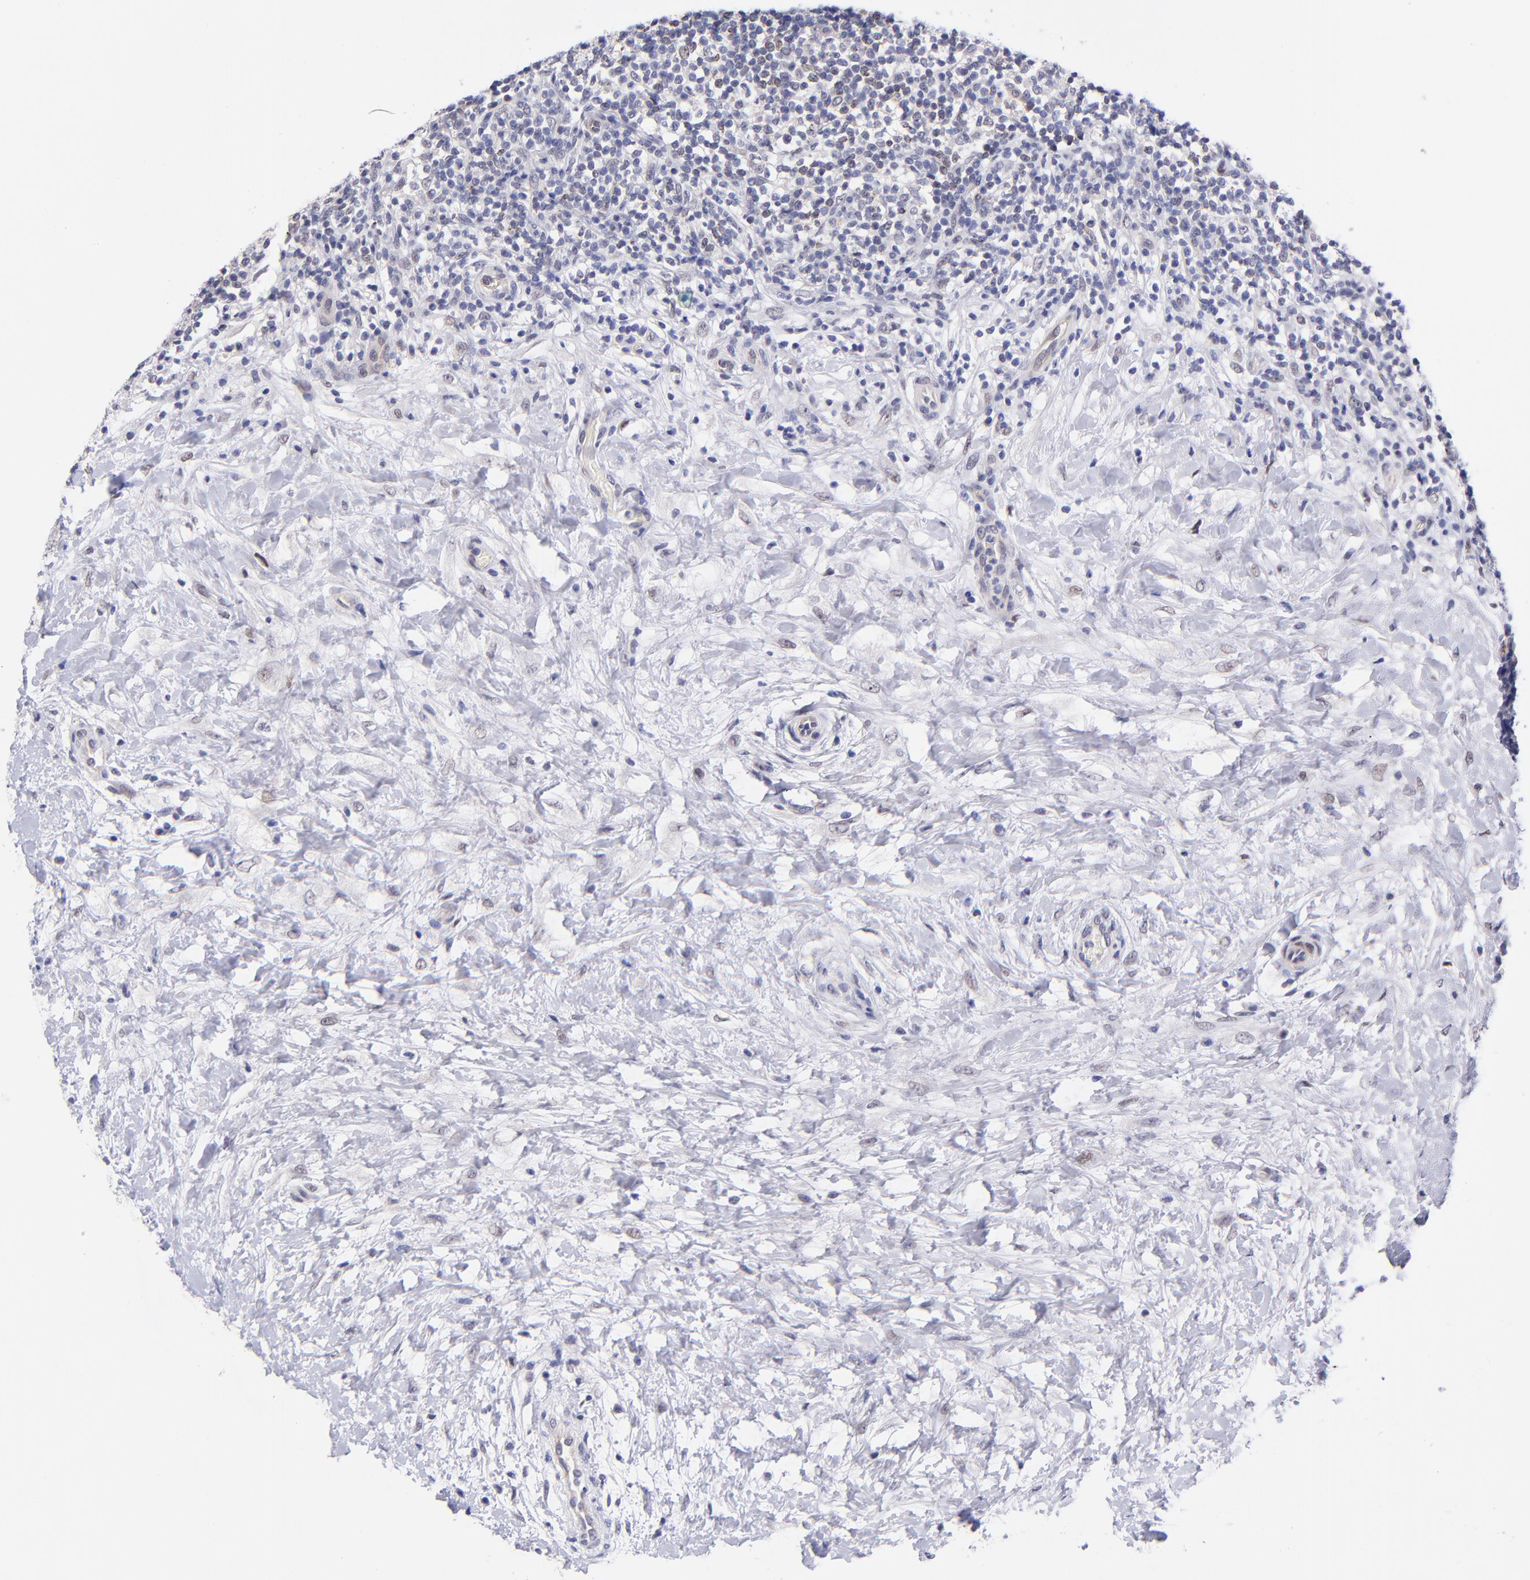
{"staining": {"intensity": "weak", "quantity": "<25%", "location": "cytoplasmic/membranous"}, "tissue": "lymphoma", "cell_type": "Tumor cells", "image_type": "cancer", "snomed": [{"axis": "morphology", "description": "Malignant lymphoma, non-Hodgkin's type, Low grade"}, {"axis": "topography", "description": "Lymph node"}], "caption": "An image of lymphoma stained for a protein reveals no brown staining in tumor cells. (DAB (3,3'-diaminobenzidine) immunohistochemistry visualized using brightfield microscopy, high magnification).", "gene": "SOX6", "patient": {"sex": "female", "age": 76}}